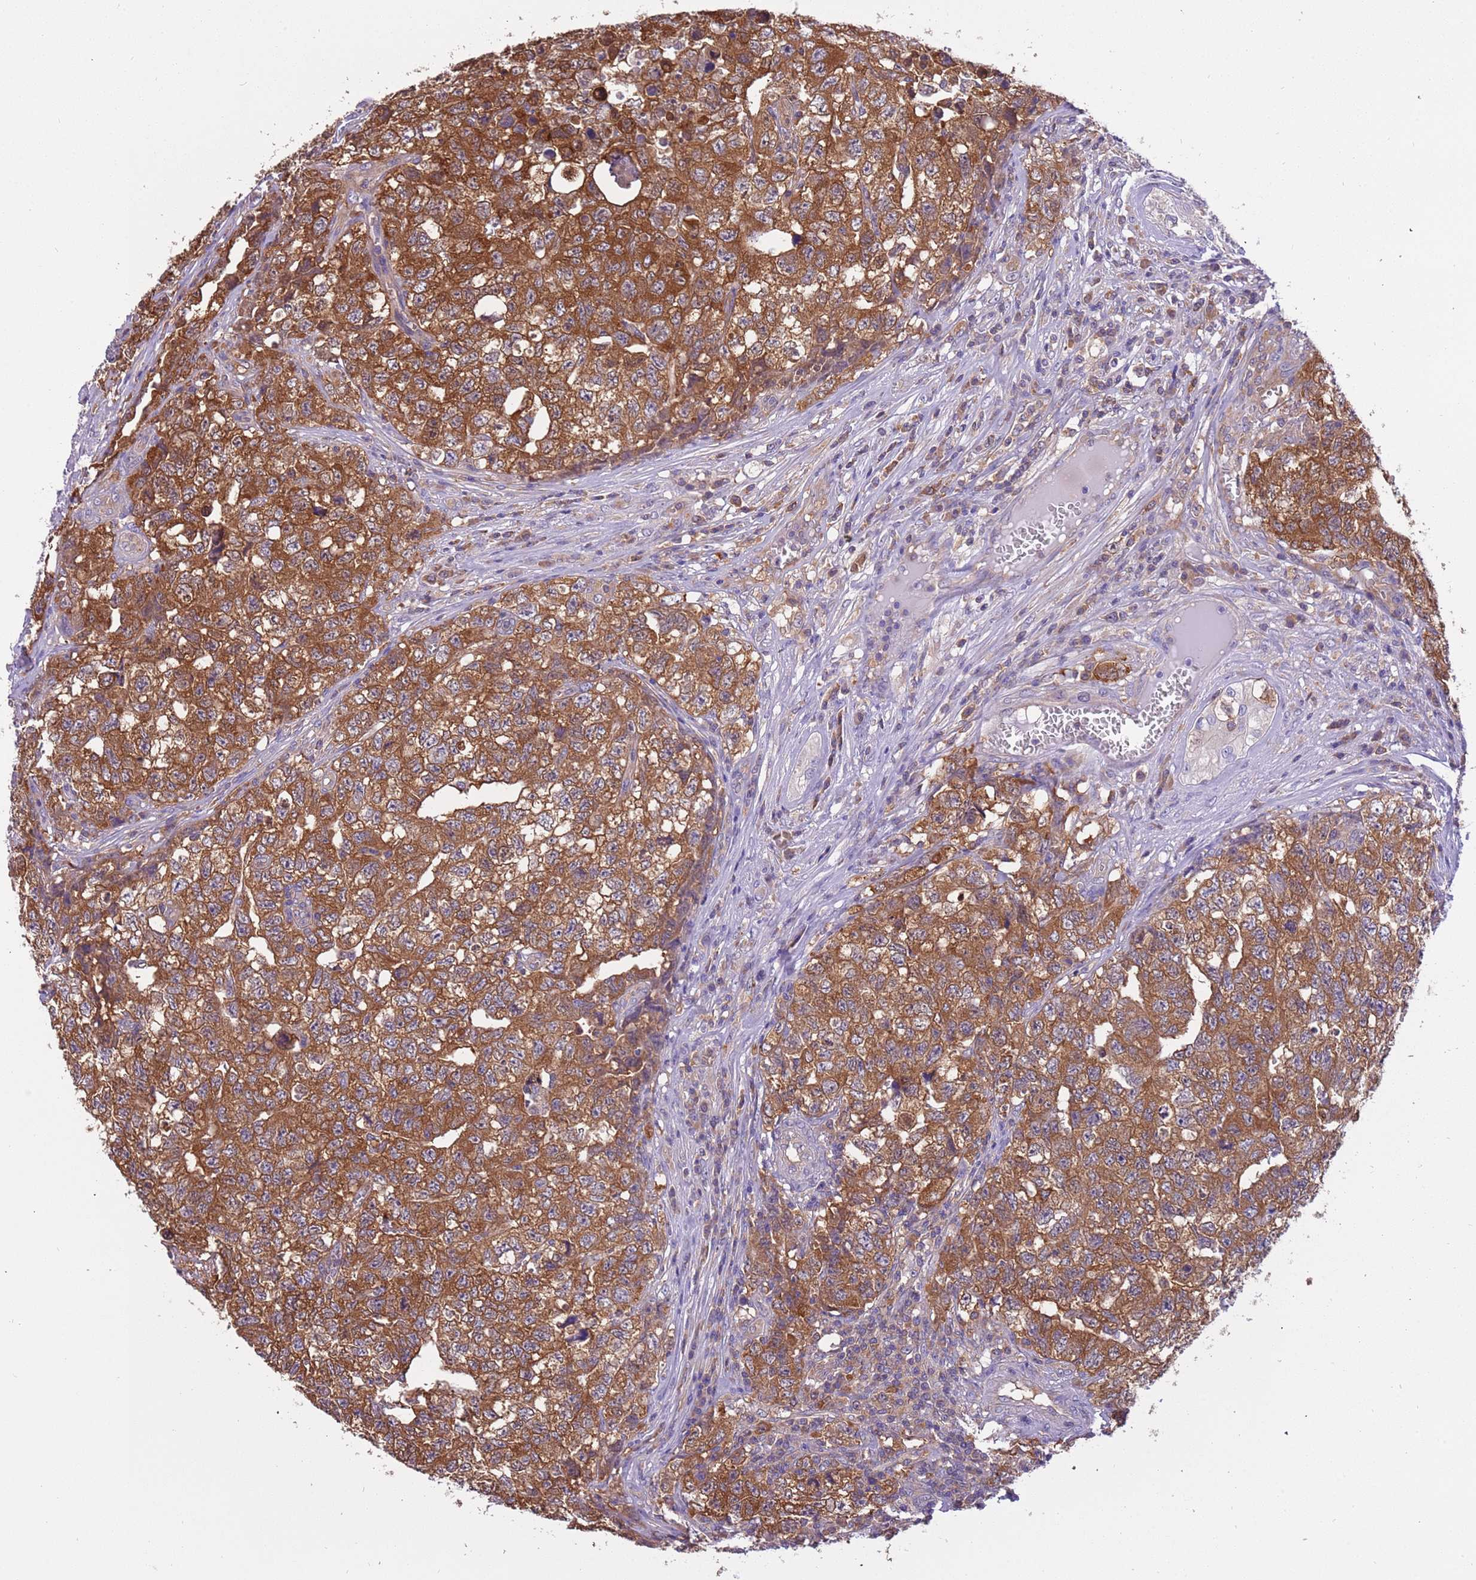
{"staining": {"intensity": "strong", "quantity": ">75%", "location": "cytoplasmic/membranous"}, "tissue": "testis cancer", "cell_type": "Tumor cells", "image_type": "cancer", "snomed": [{"axis": "morphology", "description": "Carcinoma, Embryonal, NOS"}, {"axis": "topography", "description": "Testis"}], "caption": "The immunohistochemical stain highlights strong cytoplasmic/membranous staining in tumor cells of testis embryonal carcinoma tissue.", "gene": "STIP1", "patient": {"sex": "male", "age": 31}}